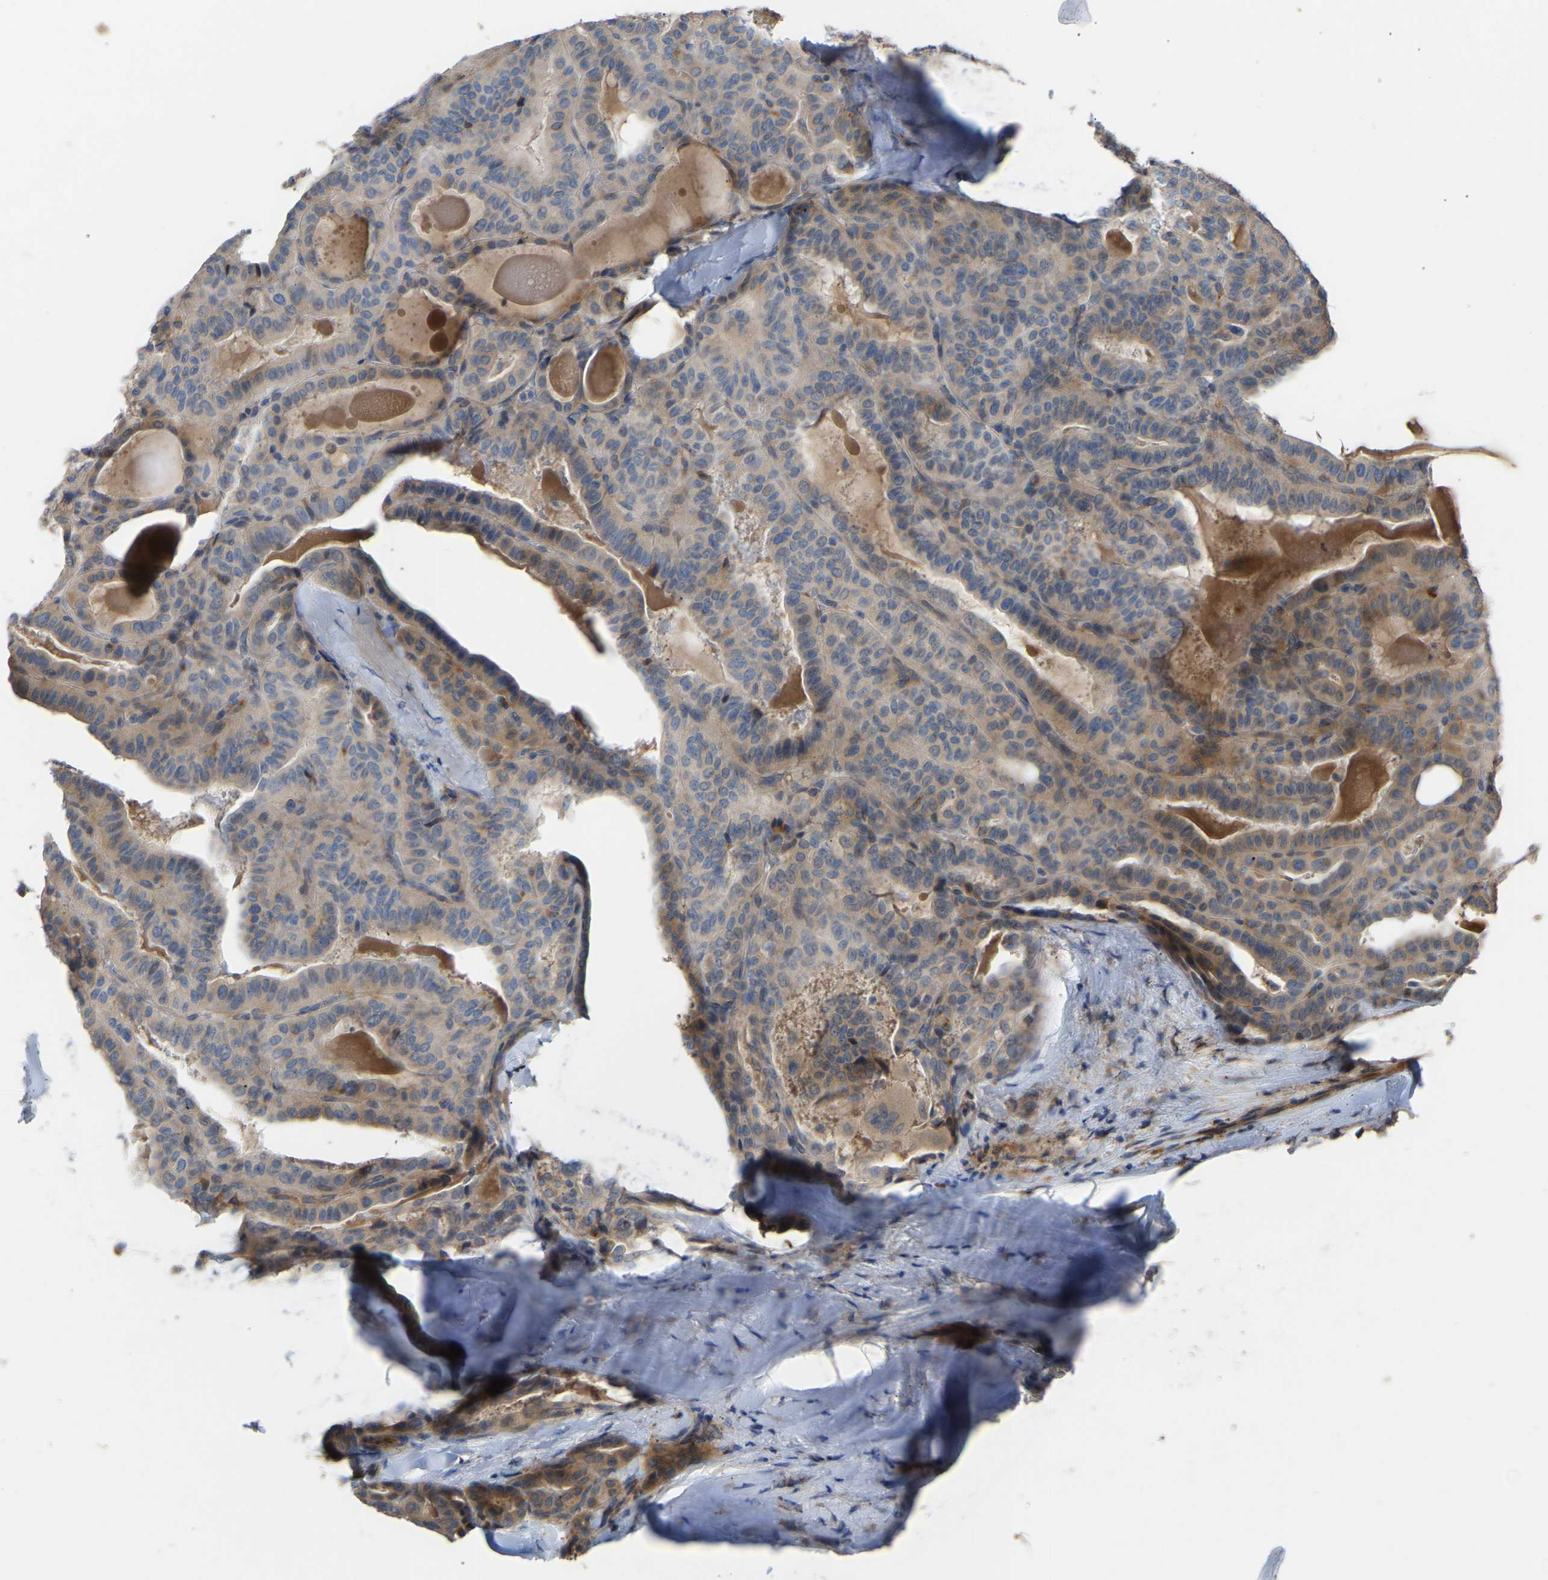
{"staining": {"intensity": "weak", "quantity": "25%-75%", "location": "cytoplasmic/membranous"}, "tissue": "thyroid cancer", "cell_type": "Tumor cells", "image_type": "cancer", "snomed": [{"axis": "morphology", "description": "Papillary adenocarcinoma, NOS"}, {"axis": "topography", "description": "Thyroid gland"}], "caption": "IHC (DAB) staining of human thyroid cancer exhibits weak cytoplasmic/membranous protein expression in about 25%-75% of tumor cells.", "gene": "RGP1", "patient": {"sex": "male", "age": 77}}